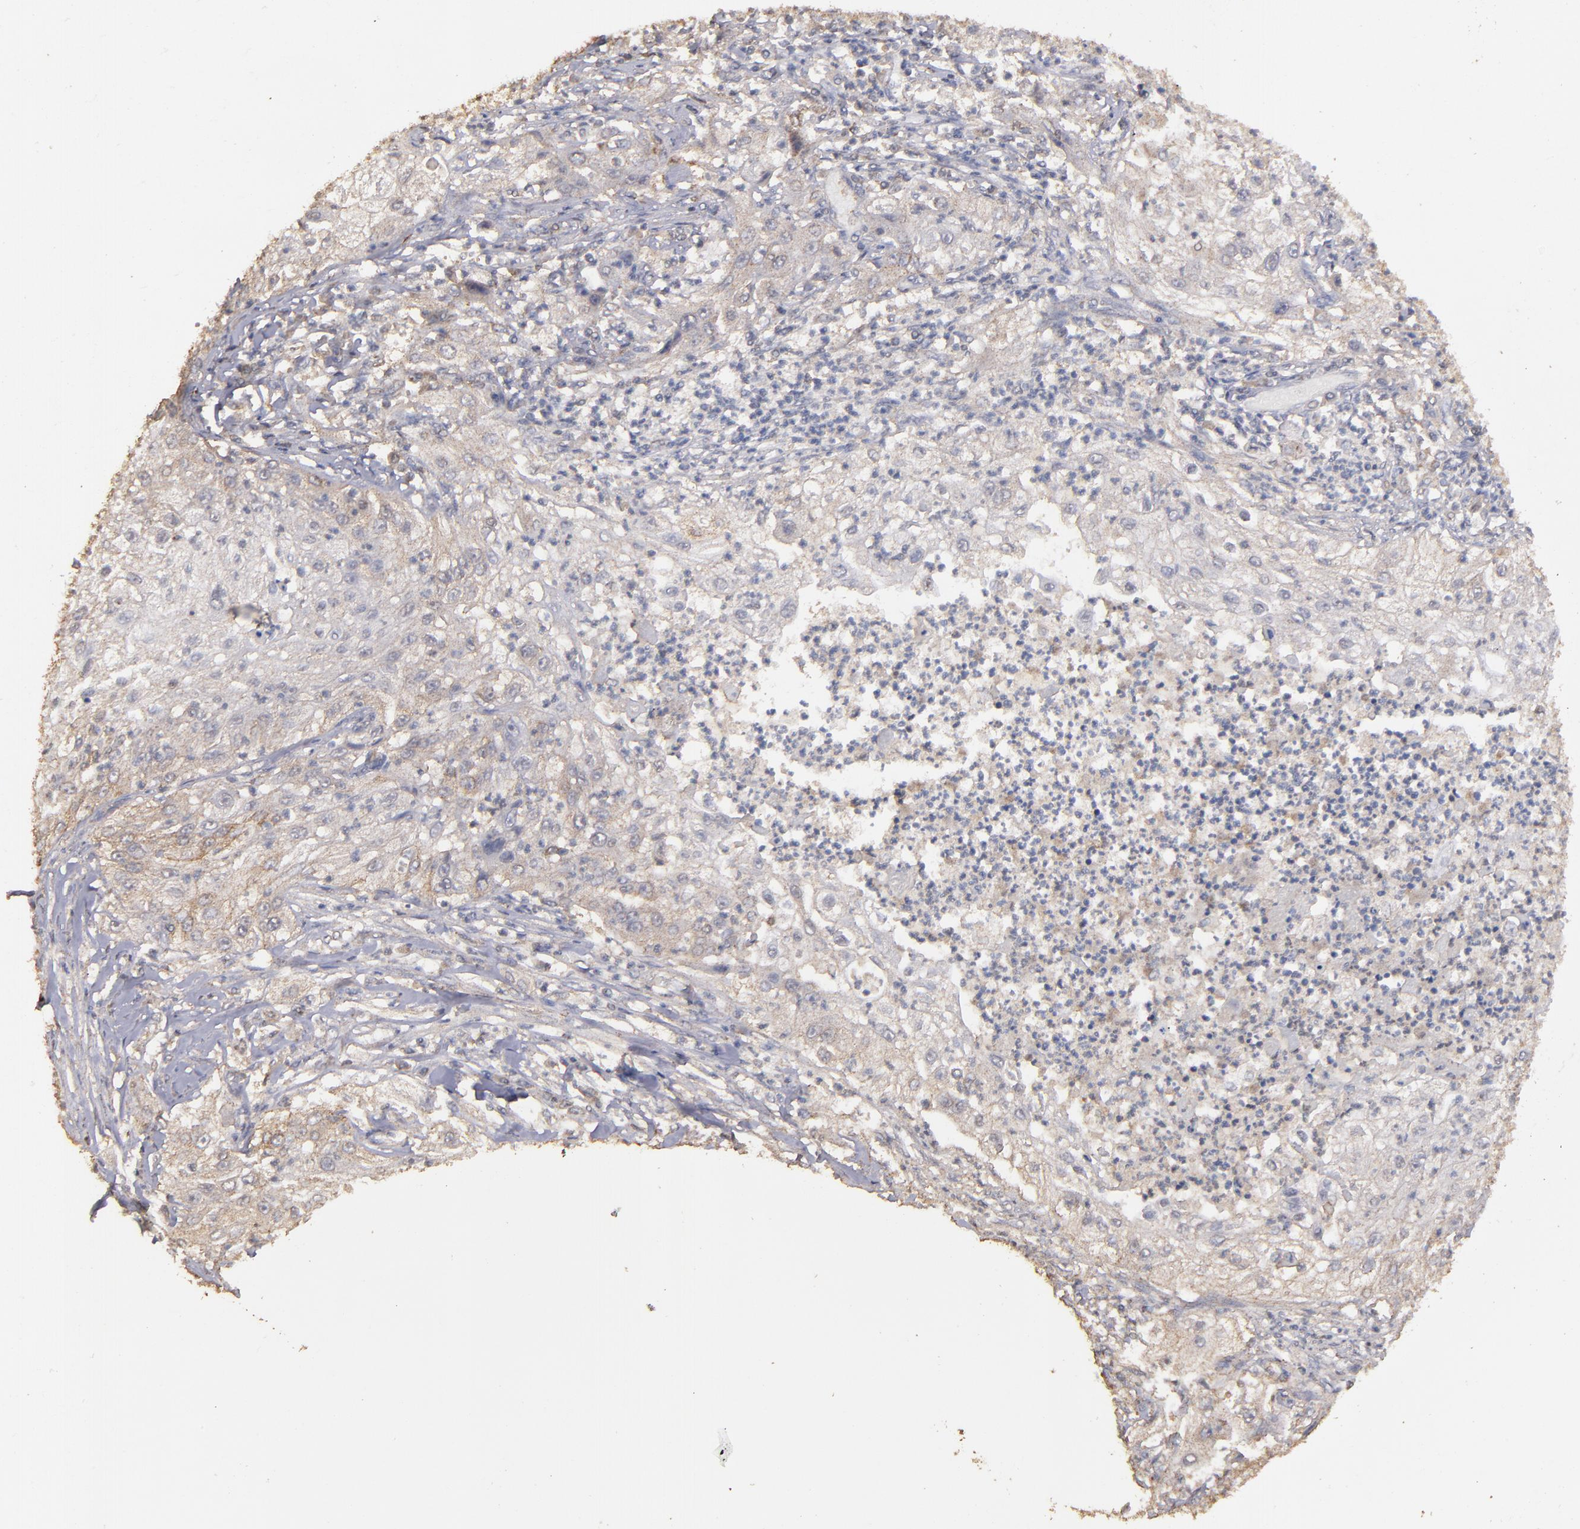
{"staining": {"intensity": "weak", "quantity": "25%-75%", "location": "cytoplasmic/membranous"}, "tissue": "lung cancer", "cell_type": "Tumor cells", "image_type": "cancer", "snomed": [{"axis": "morphology", "description": "Inflammation, NOS"}, {"axis": "morphology", "description": "Squamous cell carcinoma, NOS"}, {"axis": "topography", "description": "Lymph node"}, {"axis": "topography", "description": "Soft tissue"}, {"axis": "topography", "description": "Lung"}], "caption": "A low amount of weak cytoplasmic/membranous expression is seen in approximately 25%-75% of tumor cells in lung squamous cell carcinoma tissue.", "gene": "FAT1", "patient": {"sex": "male", "age": 66}}